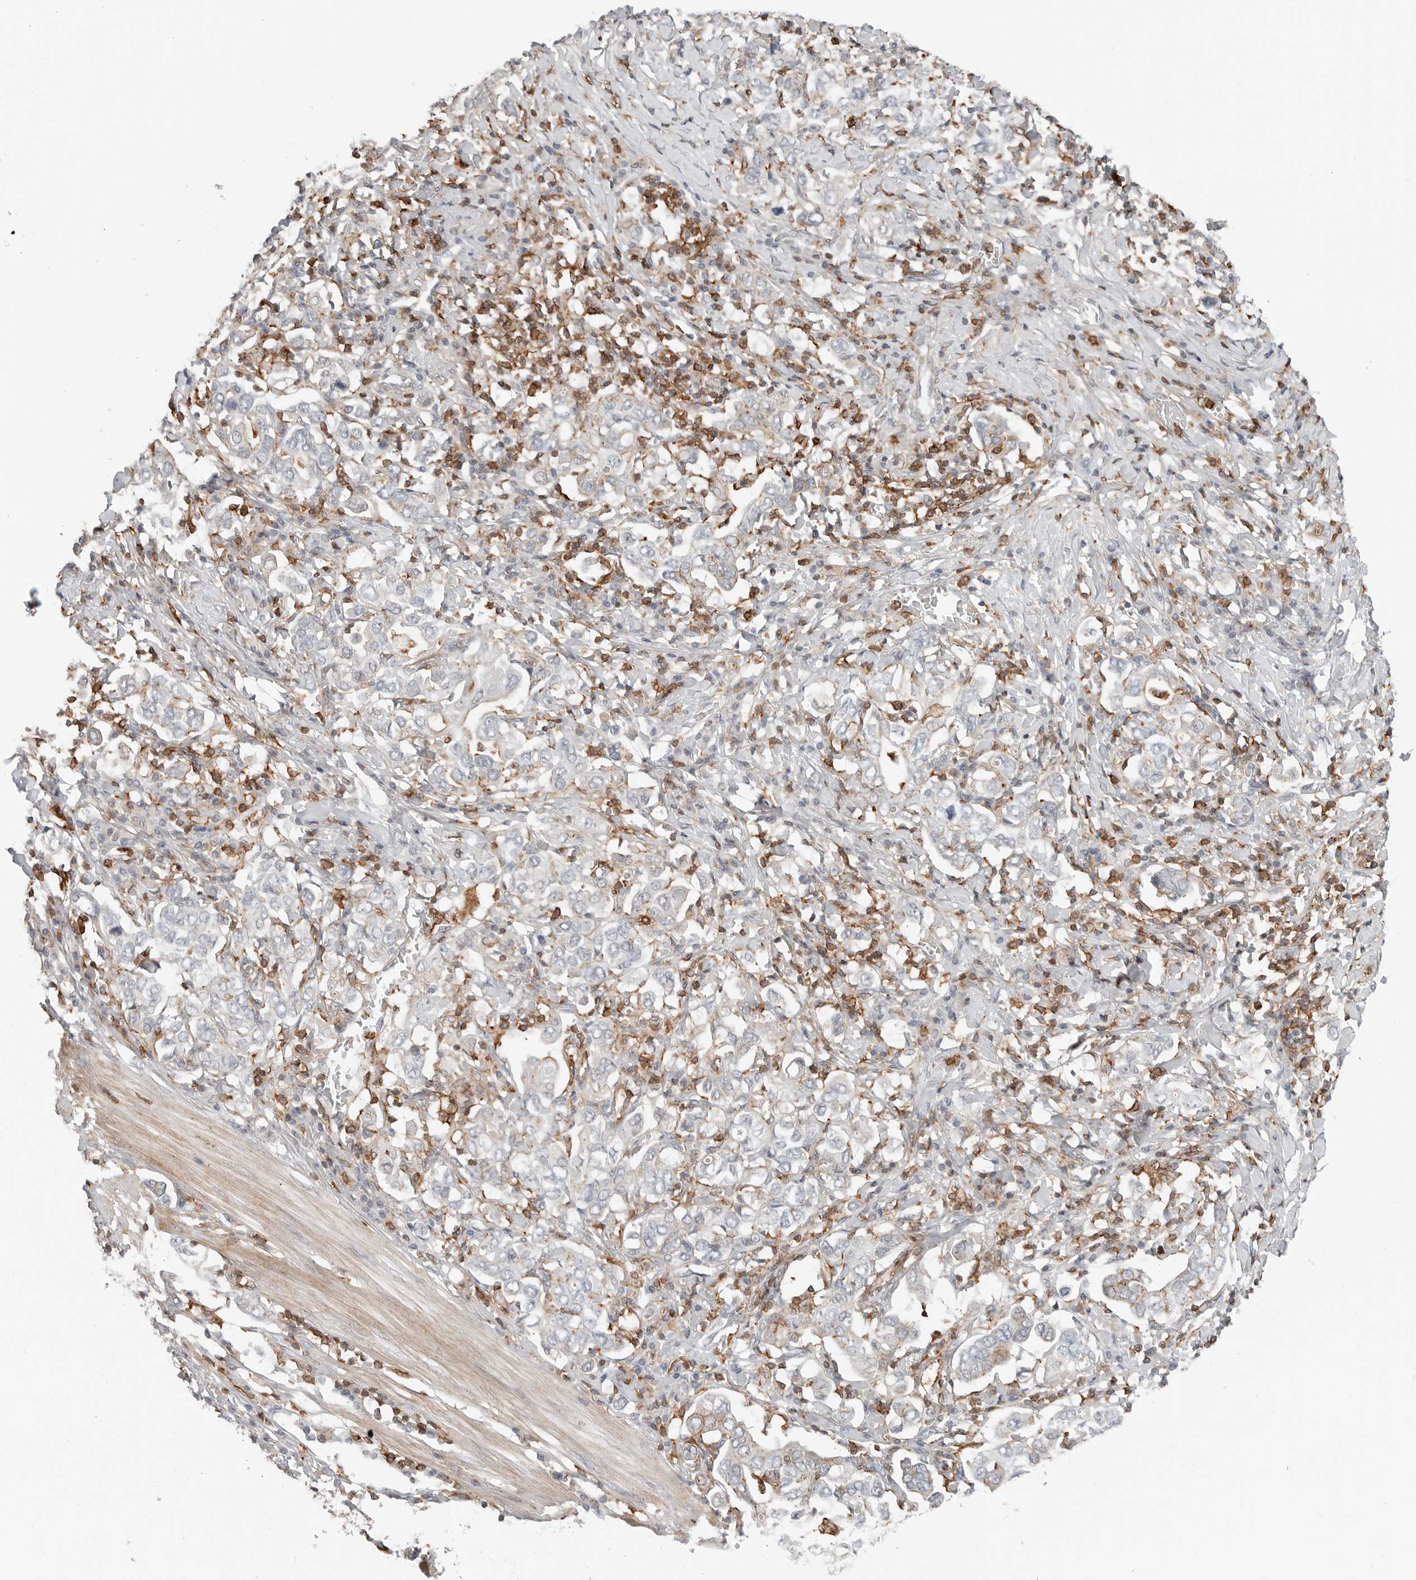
{"staining": {"intensity": "negative", "quantity": "none", "location": "none"}, "tissue": "stomach cancer", "cell_type": "Tumor cells", "image_type": "cancer", "snomed": [{"axis": "morphology", "description": "Adenocarcinoma, NOS"}, {"axis": "topography", "description": "Stomach, upper"}], "caption": "IHC image of human stomach cancer (adenocarcinoma) stained for a protein (brown), which demonstrates no staining in tumor cells.", "gene": "LEFTY2", "patient": {"sex": "male", "age": 62}}